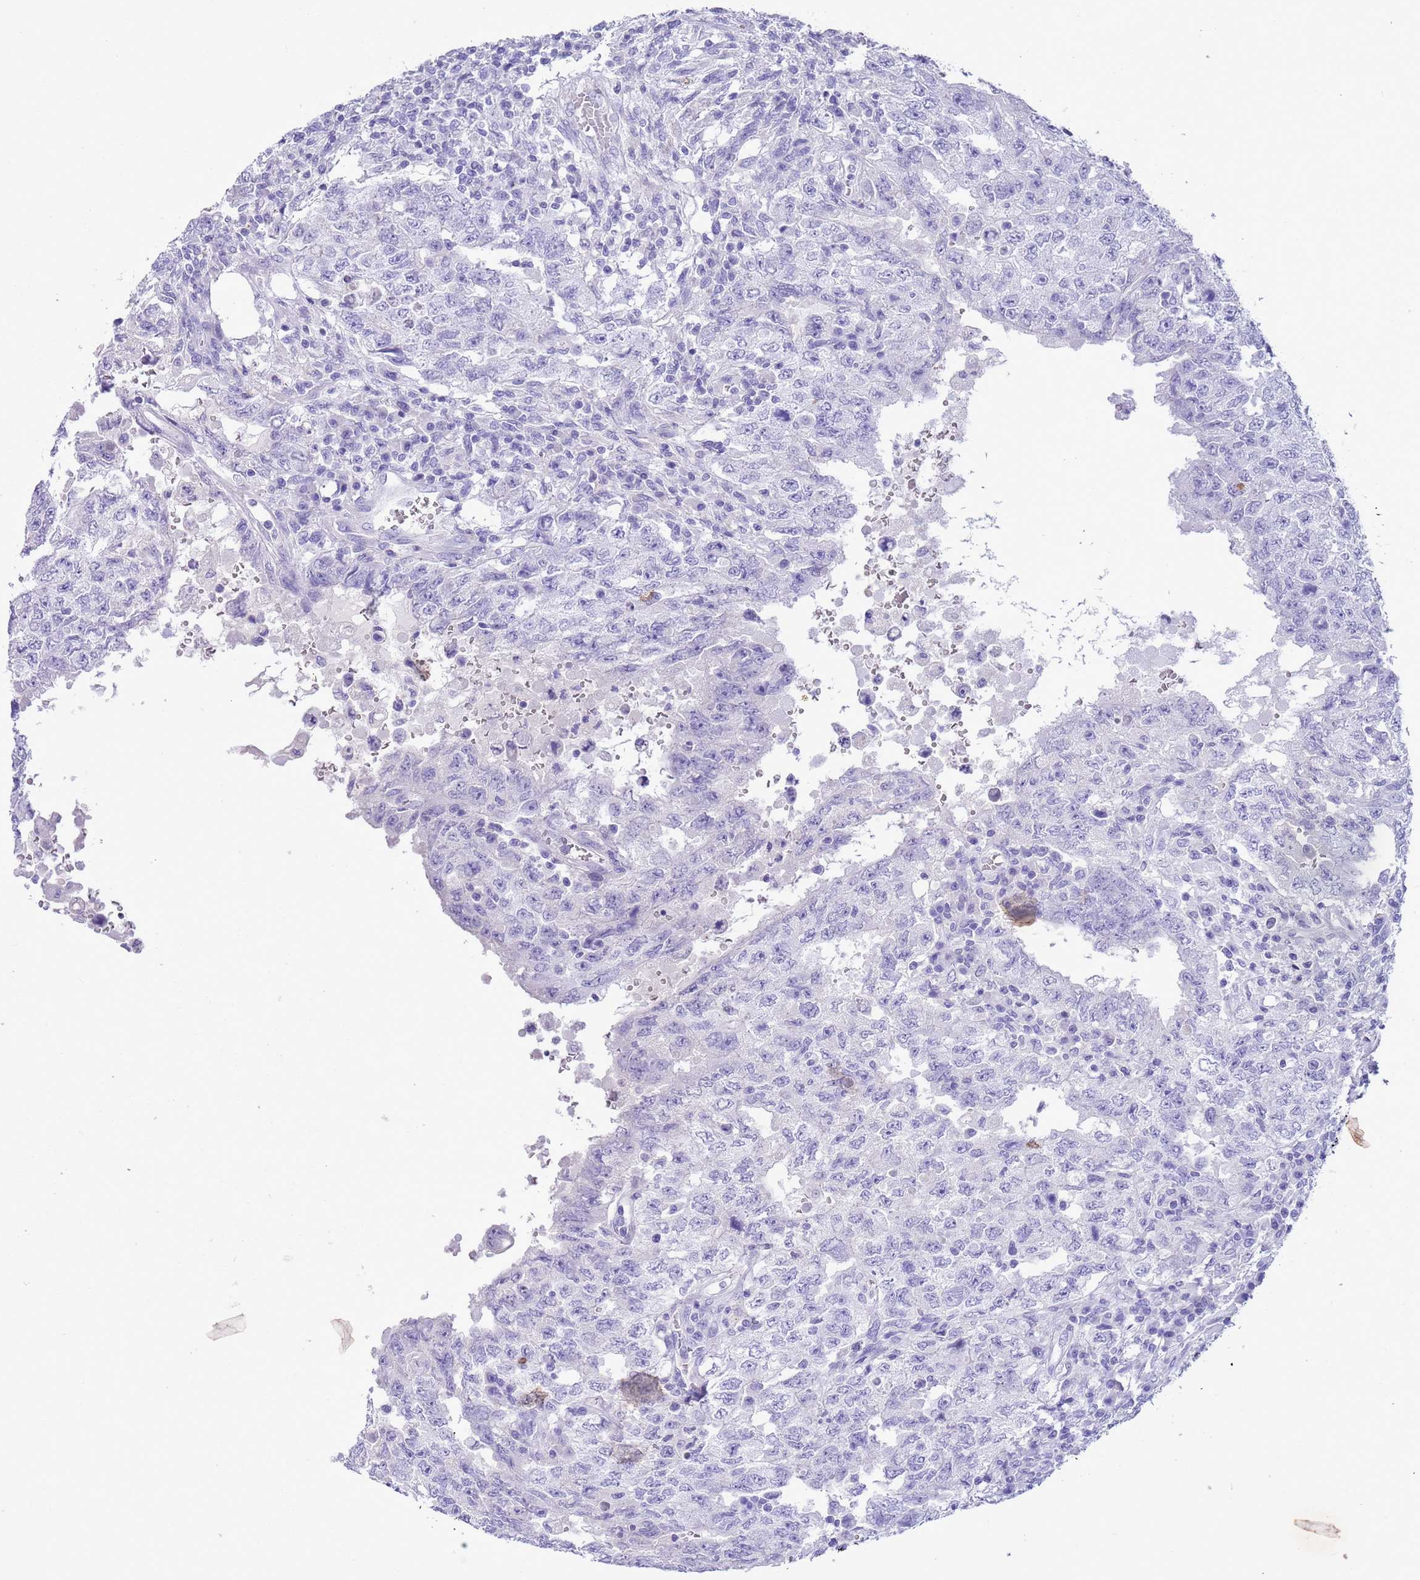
{"staining": {"intensity": "negative", "quantity": "none", "location": "none"}, "tissue": "testis cancer", "cell_type": "Tumor cells", "image_type": "cancer", "snomed": [{"axis": "morphology", "description": "Carcinoma, Embryonal, NOS"}, {"axis": "topography", "description": "Testis"}], "caption": "This histopathology image is of embryonal carcinoma (testis) stained with immunohistochemistry (IHC) to label a protein in brown with the nuclei are counter-stained blue. There is no expression in tumor cells.", "gene": "TBC1D10B", "patient": {"sex": "male", "age": 26}}